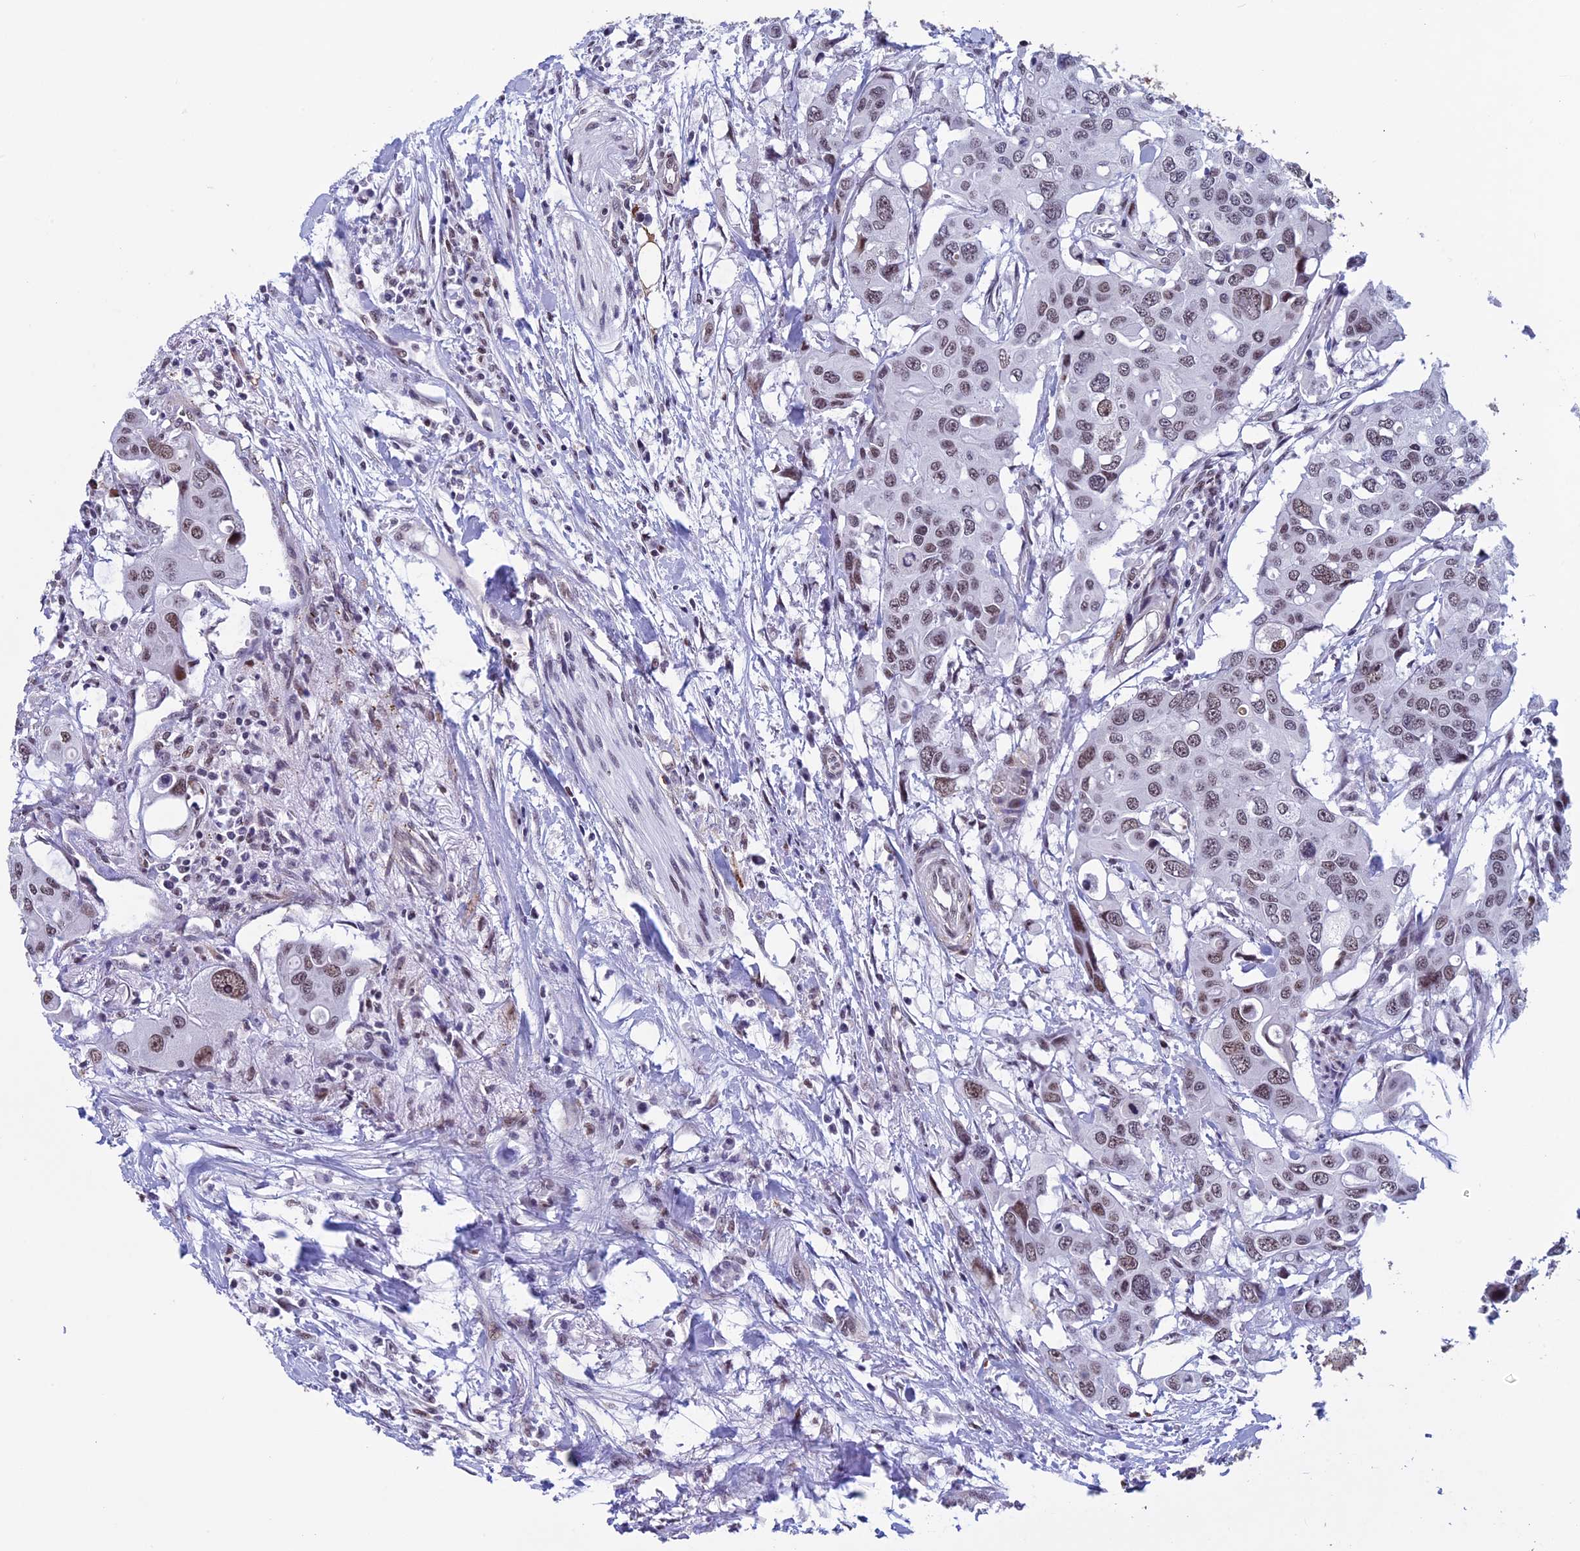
{"staining": {"intensity": "moderate", "quantity": ">75%", "location": "nuclear"}, "tissue": "colorectal cancer", "cell_type": "Tumor cells", "image_type": "cancer", "snomed": [{"axis": "morphology", "description": "Adenocarcinoma, NOS"}, {"axis": "topography", "description": "Colon"}], "caption": "Colorectal cancer (adenocarcinoma) was stained to show a protein in brown. There is medium levels of moderate nuclear staining in about >75% of tumor cells. Nuclei are stained in blue.", "gene": "NIPBL", "patient": {"sex": "male", "age": 77}}